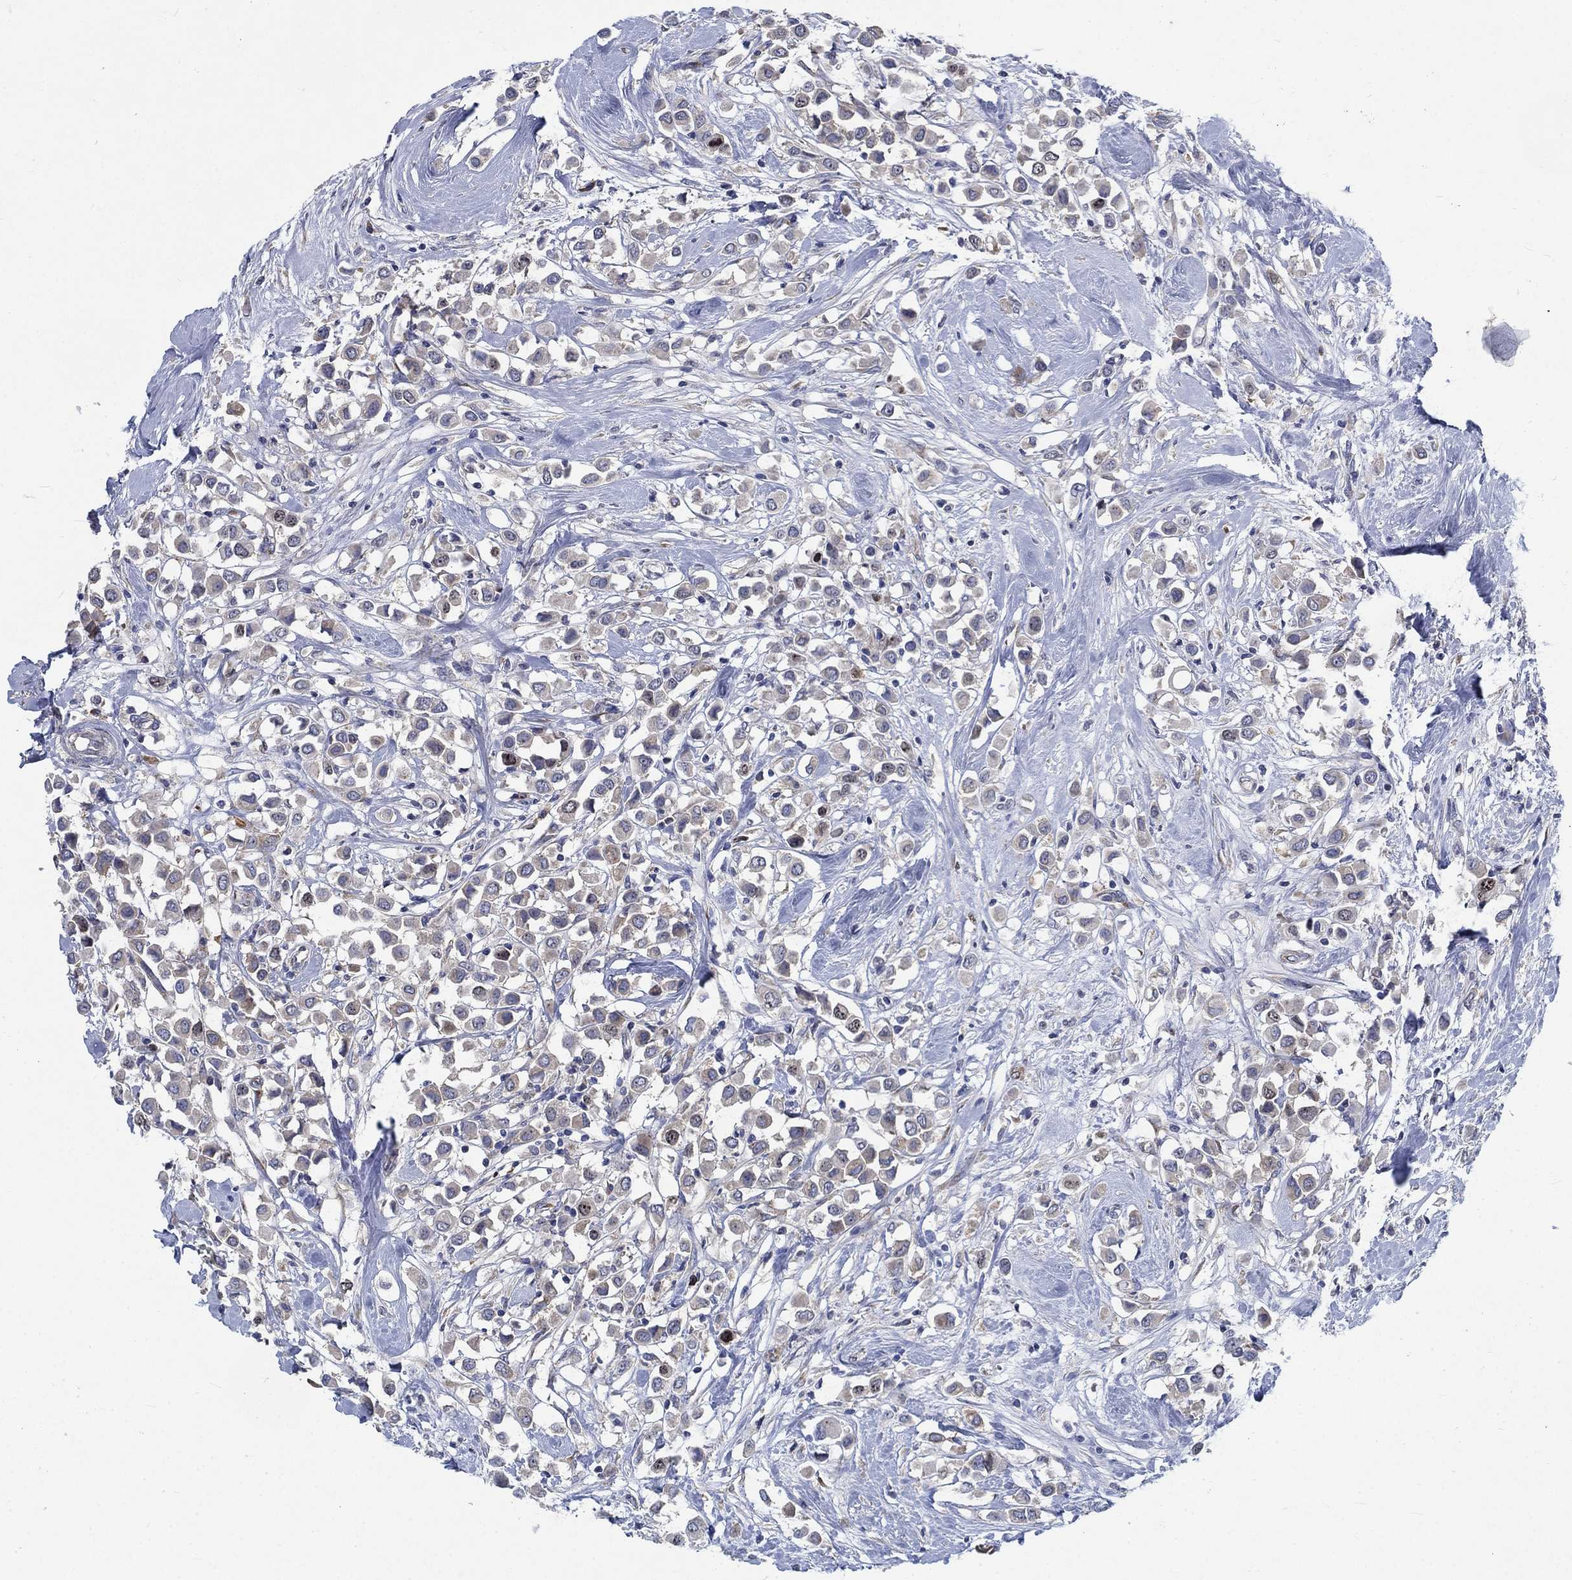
{"staining": {"intensity": "weak", "quantity": "25%-75%", "location": "cytoplasmic/membranous"}, "tissue": "breast cancer", "cell_type": "Tumor cells", "image_type": "cancer", "snomed": [{"axis": "morphology", "description": "Duct carcinoma"}, {"axis": "topography", "description": "Breast"}], "caption": "Breast cancer (intraductal carcinoma) stained with a protein marker demonstrates weak staining in tumor cells.", "gene": "MMP24", "patient": {"sex": "female", "age": 61}}